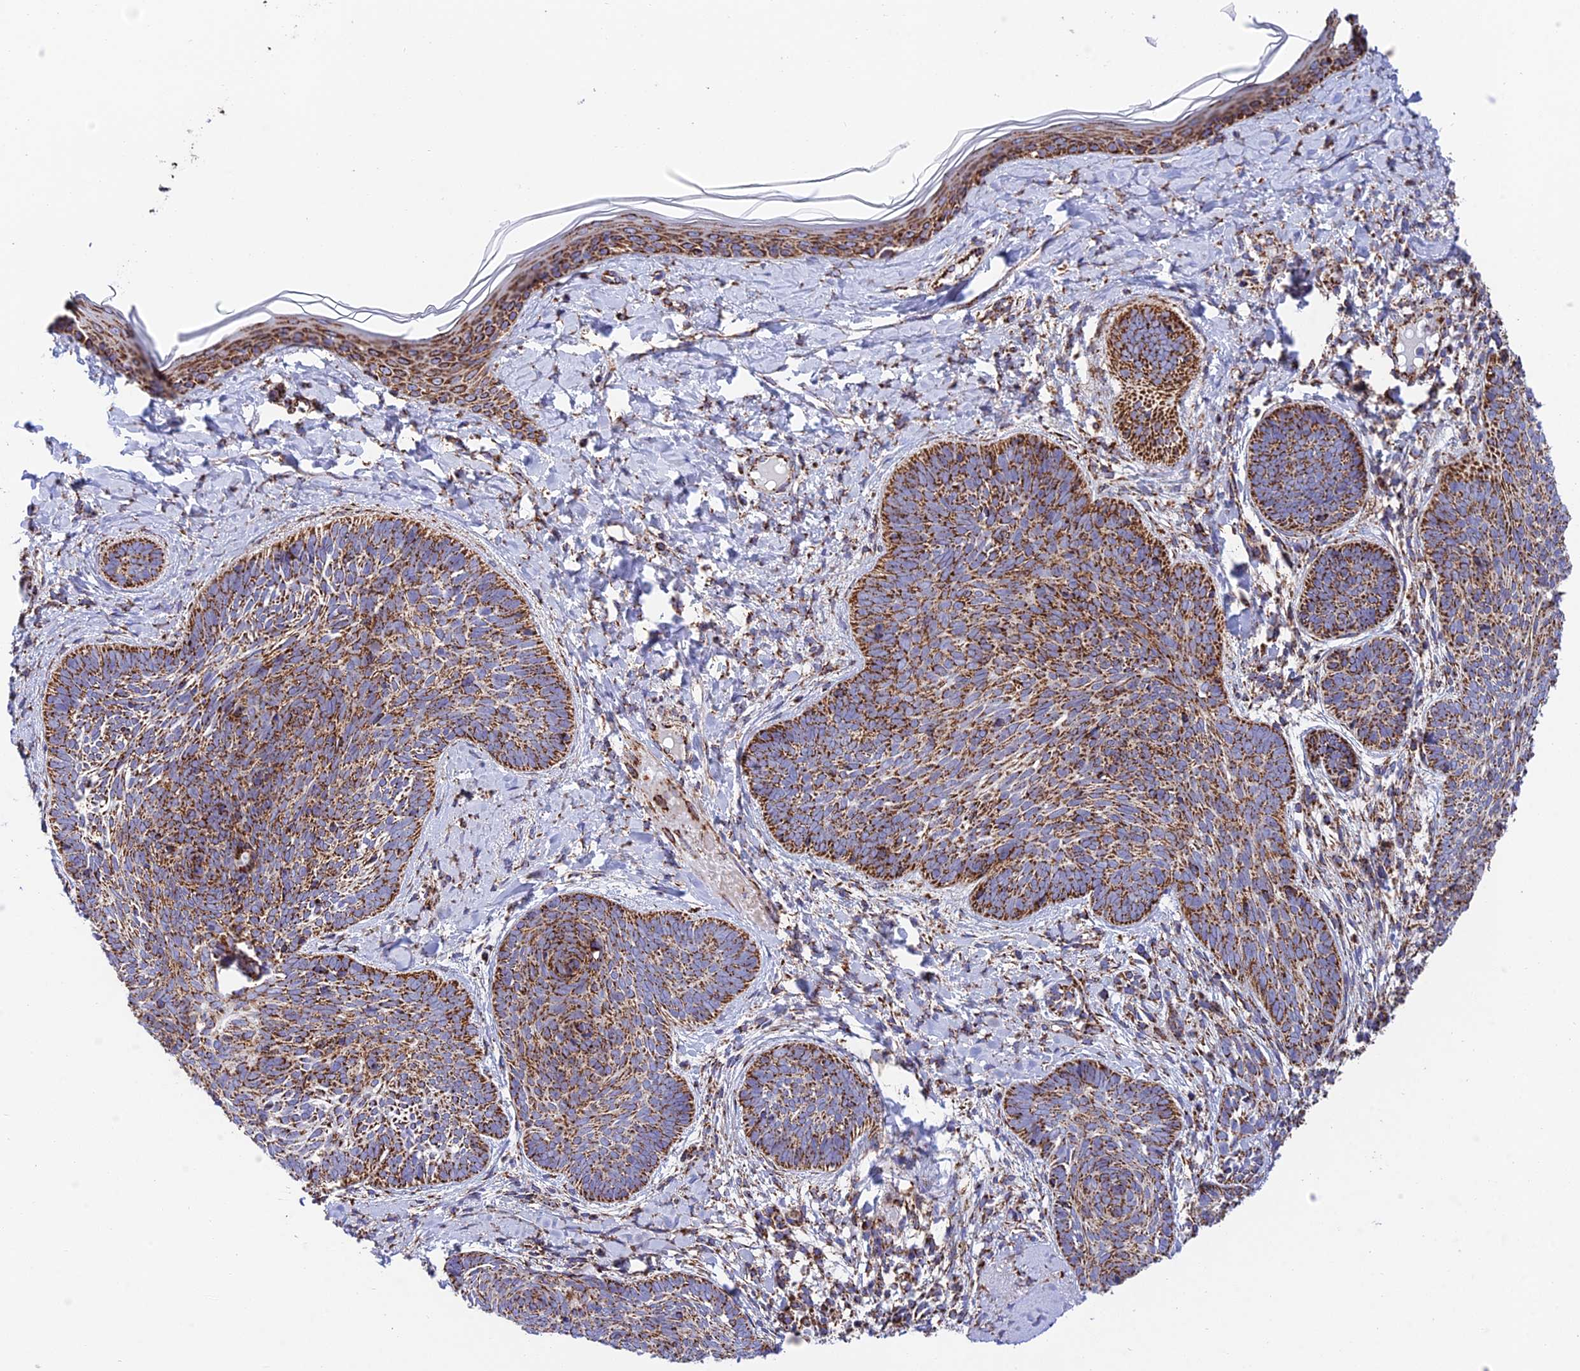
{"staining": {"intensity": "strong", "quantity": ">75%", "location": "cytoplasmic/membranous"}, "tissue": "skin cancer", "cell_type": "Tumor cells", "image_type": "cancer", "snomed": [{"axis": "morphology", "description": "Basal cell carcinoma"}, {"axis": "topography", "description": "Skin"}], "caption": "Basal cell carcinoma (skin) tissue exhibits strong cytoplasmic/membranous expression in about >75% of tumor cells", "gene": "CHCHD3", "patient": {"sex": "female", "age": 81}}